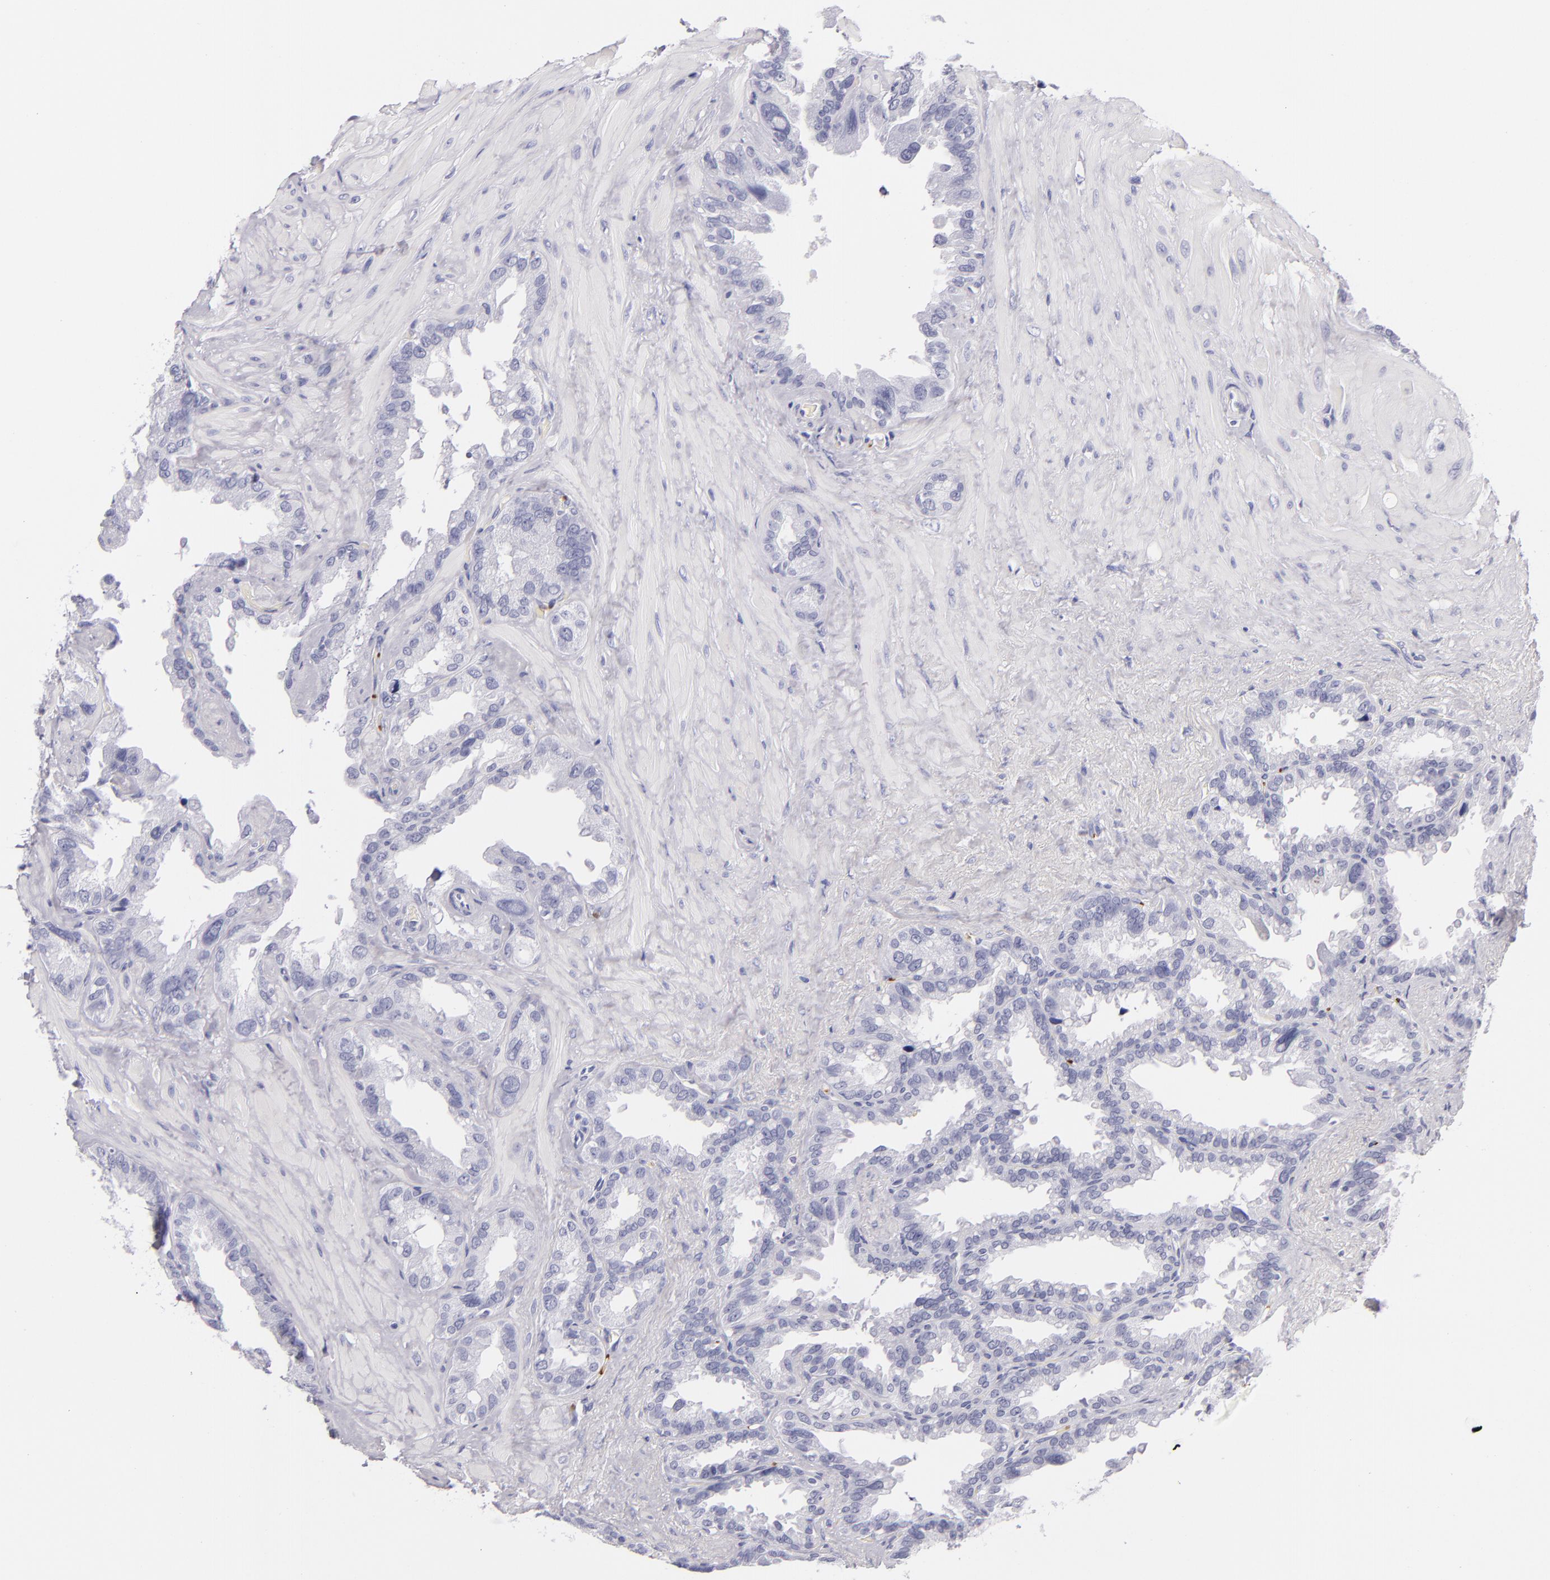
{"staining": {"intensity": "negative", "quantity": "none", "location": "none"}, "tissue": "seminal vesicle", "cell_type": "Glandular cells", "image_type": "normal", "snomed": [{"axis": "morphology", "description": "Normal tissue, NOS"}, {"axis": "topography", "description": "Prostate"}, {"axis": "topography", "description": "Seminal veicle"}], "caption": "DAB (3,3'-diaminobenzidine) immunohistochemical staining of normal seminal vesicle demonstrates no significant expression in glandular cells.", "gene": "GP1BA", "patient": {"sex": "male", "age": 63}}